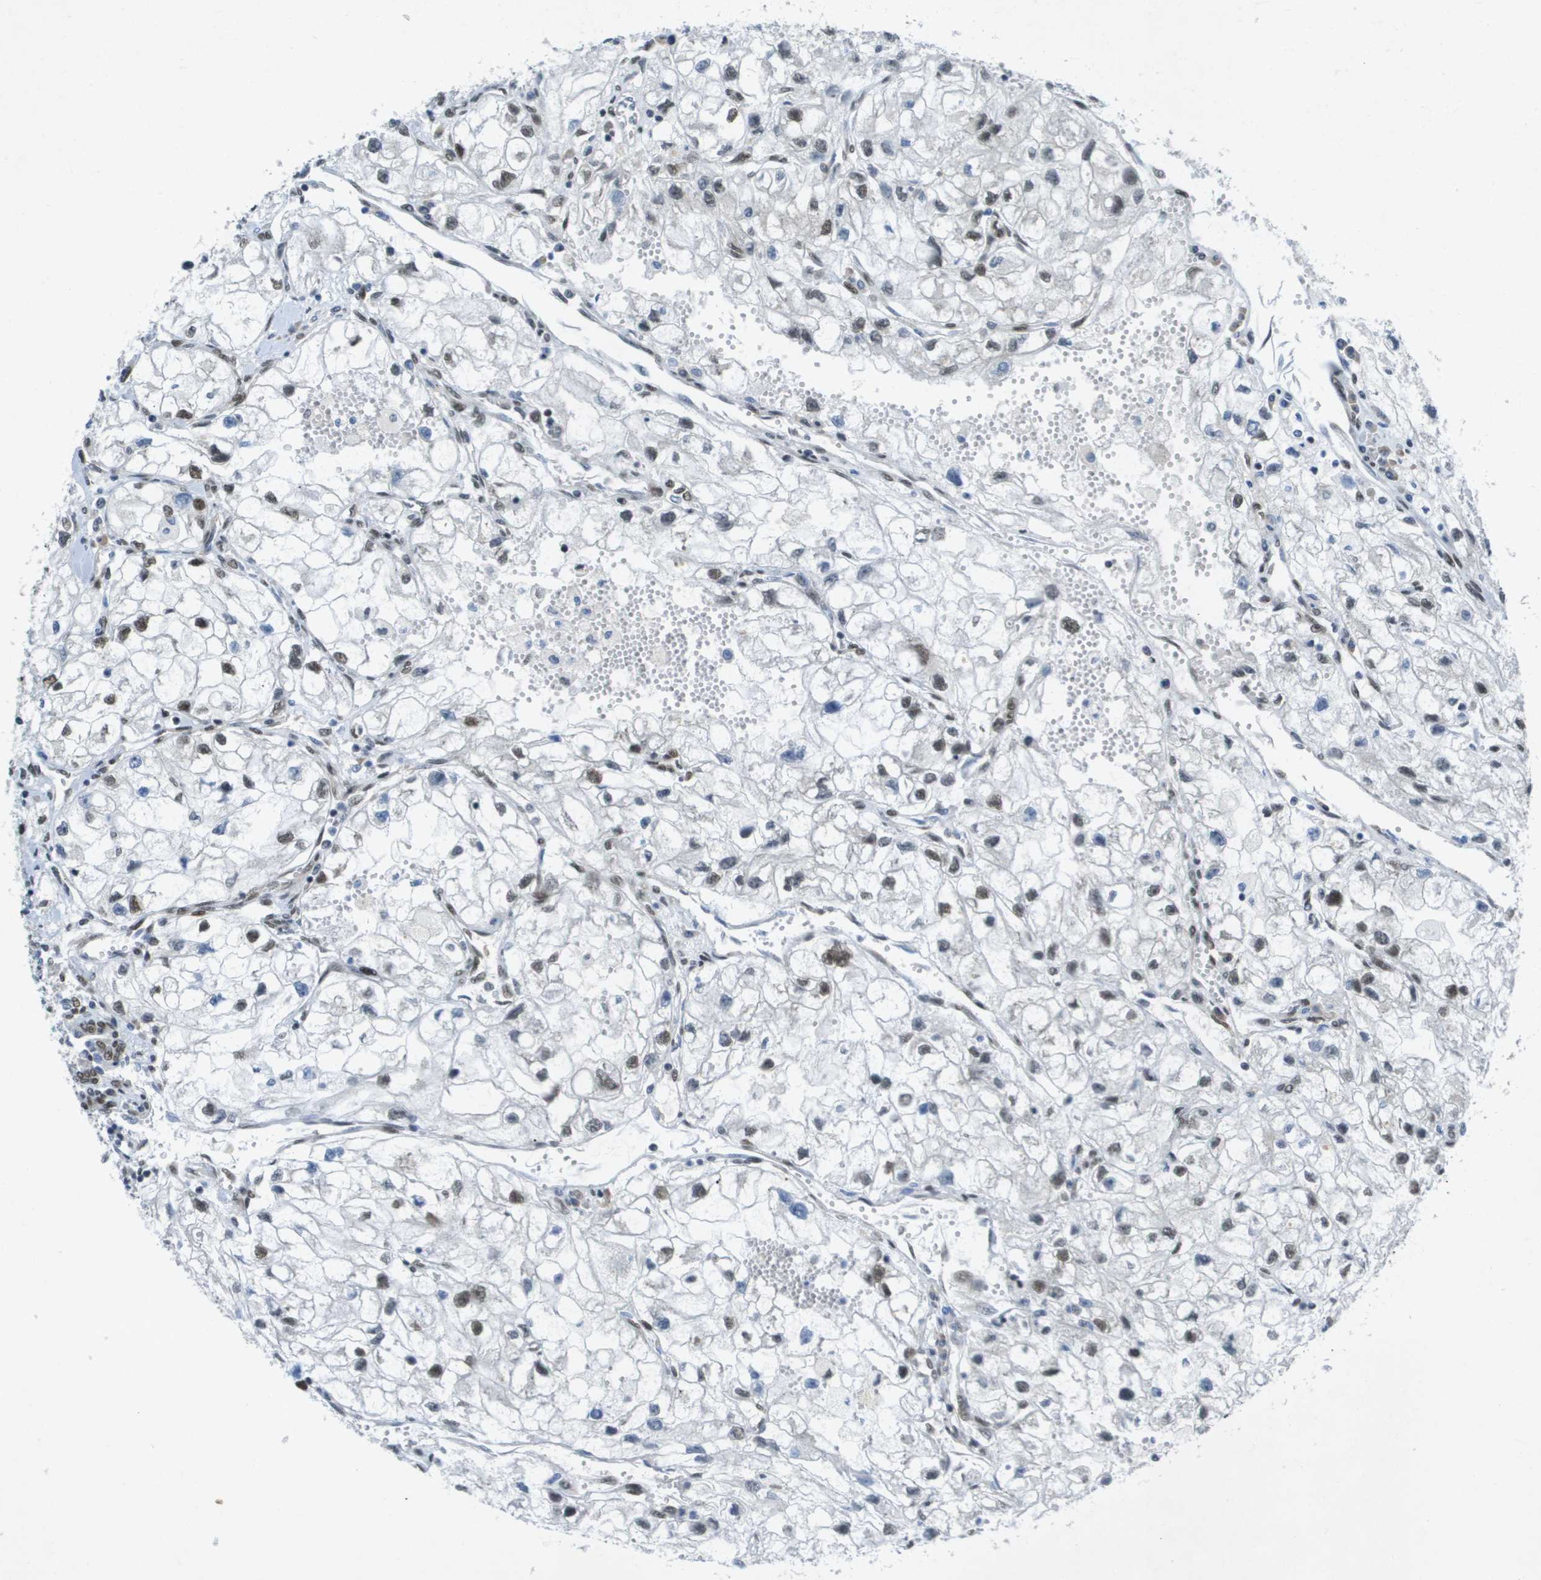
{"staining": {"intensity": "moderate", "quantity": "25%-75%", "location": "nuclear"}, "tissue": "renal cancer", "cell_type": "Tumor cells", "image_type": "cancer", "snomed": [{"axis": "morphology", "description": "Adenocarcinoma, NOS"}, {"axis": "topography", "description": "Kidney"}], "caption": "Renal cancer (adenocarcinoma) was stained to show a protein in brown. There is medium levels of moderate nuclear positivity in approximately 25%-75% of tumor cells. (Stains: DAB in brown, nuclei in blue, Microscopy: brightfield microscopy at high magnification).", "gene": "ARID1B", "patient": {"sex": "female", "age": 70}}